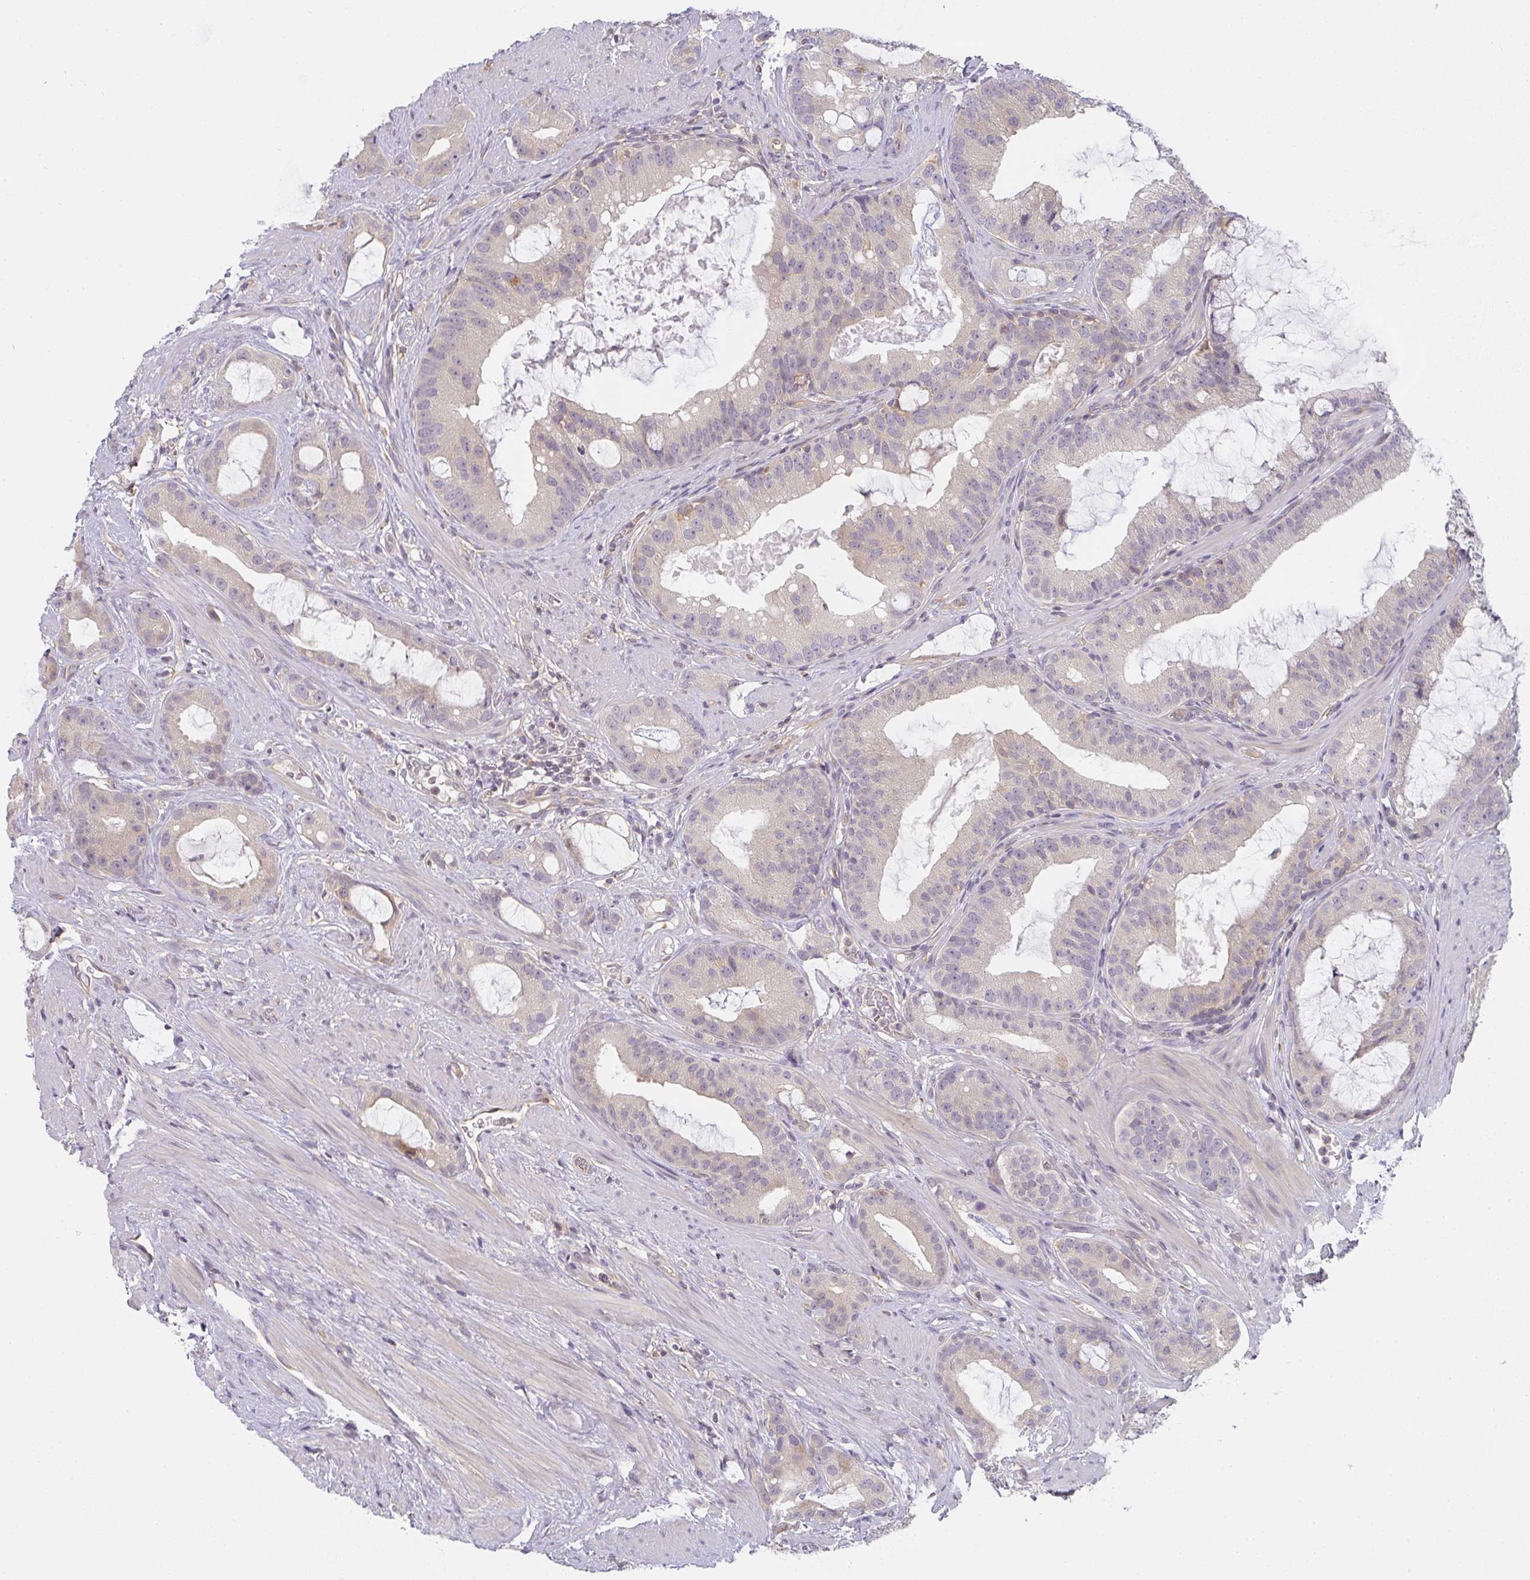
{"staining": {"intensity": "negative", "quantity": "none", "location": "none"}, "tissue": "prostate cancer", "cell_type": "Tumor cells", "image_type": "cancer", "snomed": [{"axis": "morphology", "description": "Adenocarcinoma, High grade"}, {"axis": "topography", "description": "Prostate"}], "caption": "This is an immunohistochemistry histopathology image of prostate cancer. There is no positivity in tumor cells.", "gene": "GSDMB", "patient": {"sex": "male", "age": 65}}